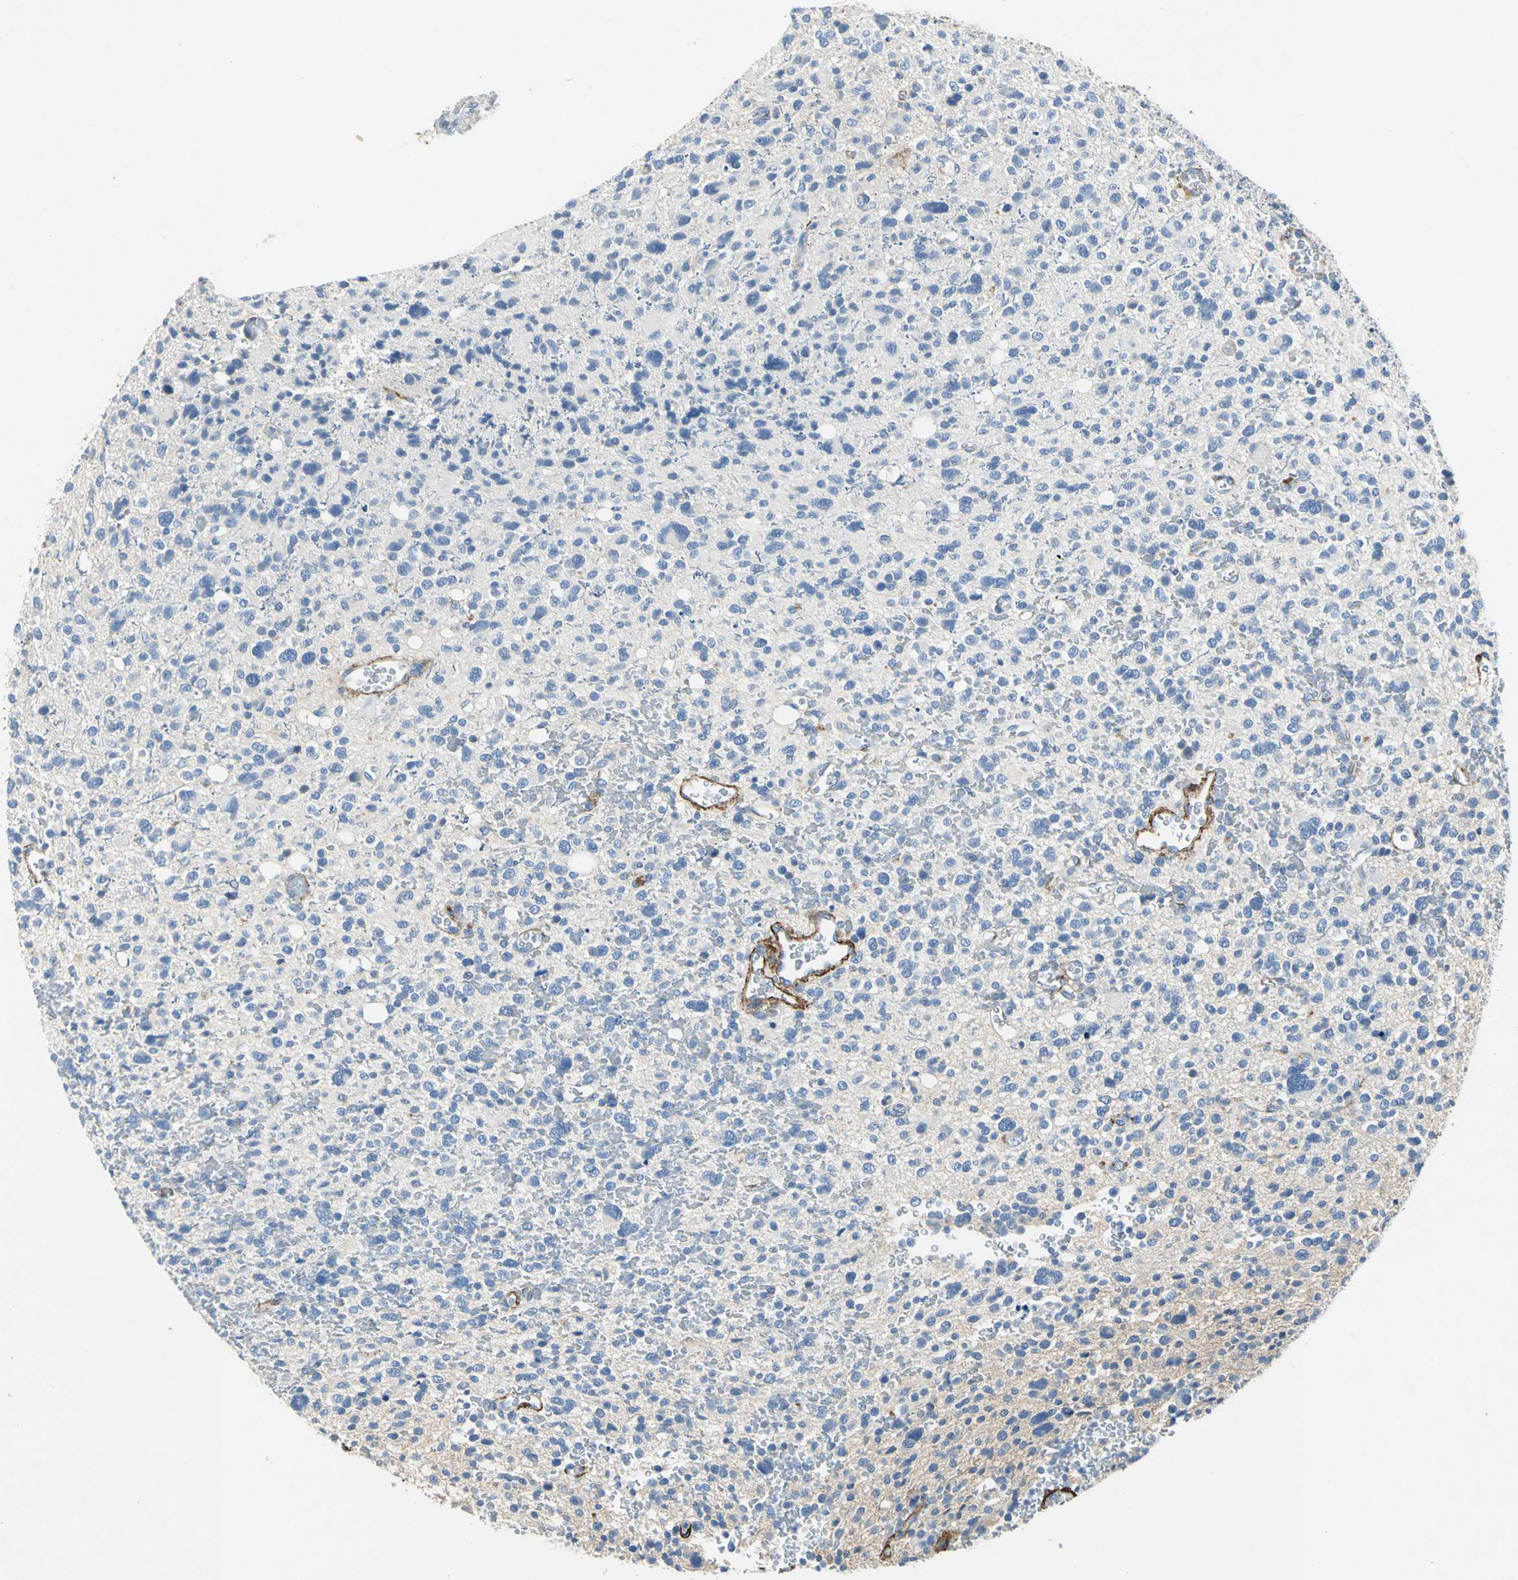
{"staining": {"intensity": "negative", "quantity": "none", "location": "none"}, "tissue": "glioma", "cell_type": "Tumor cells", "image_type": "cancer", "snomed": [{"axis": "morphology", "description": "Glioma, malignant, High grade"}, {"axis": "topography", "description": "Brain"}], "caption": "This is an immunohistochemistry histopathology image of human malignant glioma (high-grade). There is no staining in tumor cells.", "gene": "EFNB3", "patient": {"sex": "male", "age": 48}}